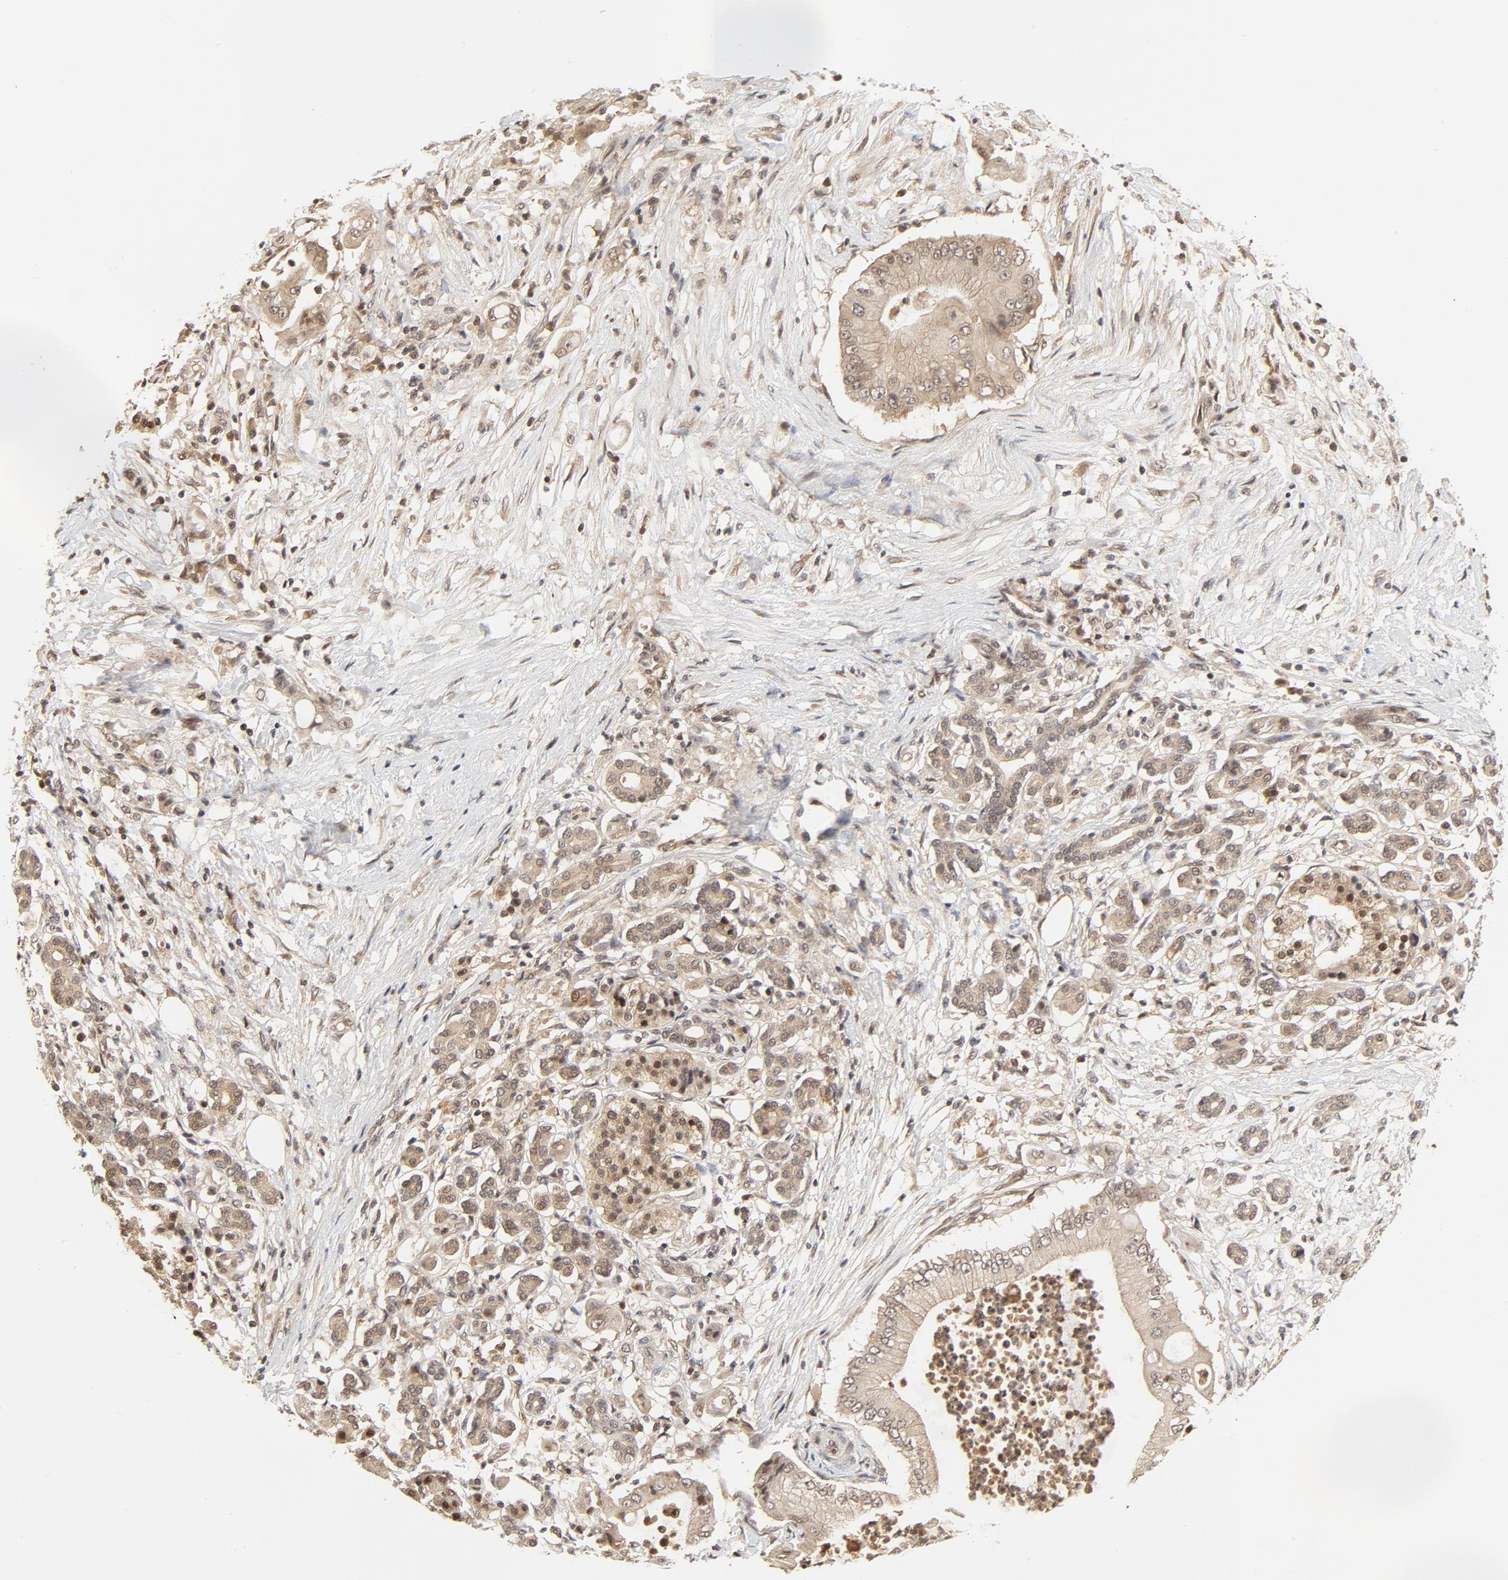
{"staining": {"intensity": "weak", "quantity": ">75%", "location": "cytoplasmic/membranous,nuclear"}, "tissue": "pancreatic cancer", "cell_type": "Tumor cells", "image_type": "cancer", "snomed": [{"axis": "morphology", "description": "Adenocarcinoma, NOS"}, {"axis": "topography", "description": "Pancreas"}], "caption": "IHC of human adenocarcinoma (pancreatic) demonstrates low levels of weak cytoplasmic/membranous and nuclear expression in approximately >75% of tumor cells.", "gene": "NEDD8", "patient": {"sex": "male", "age": 62}}